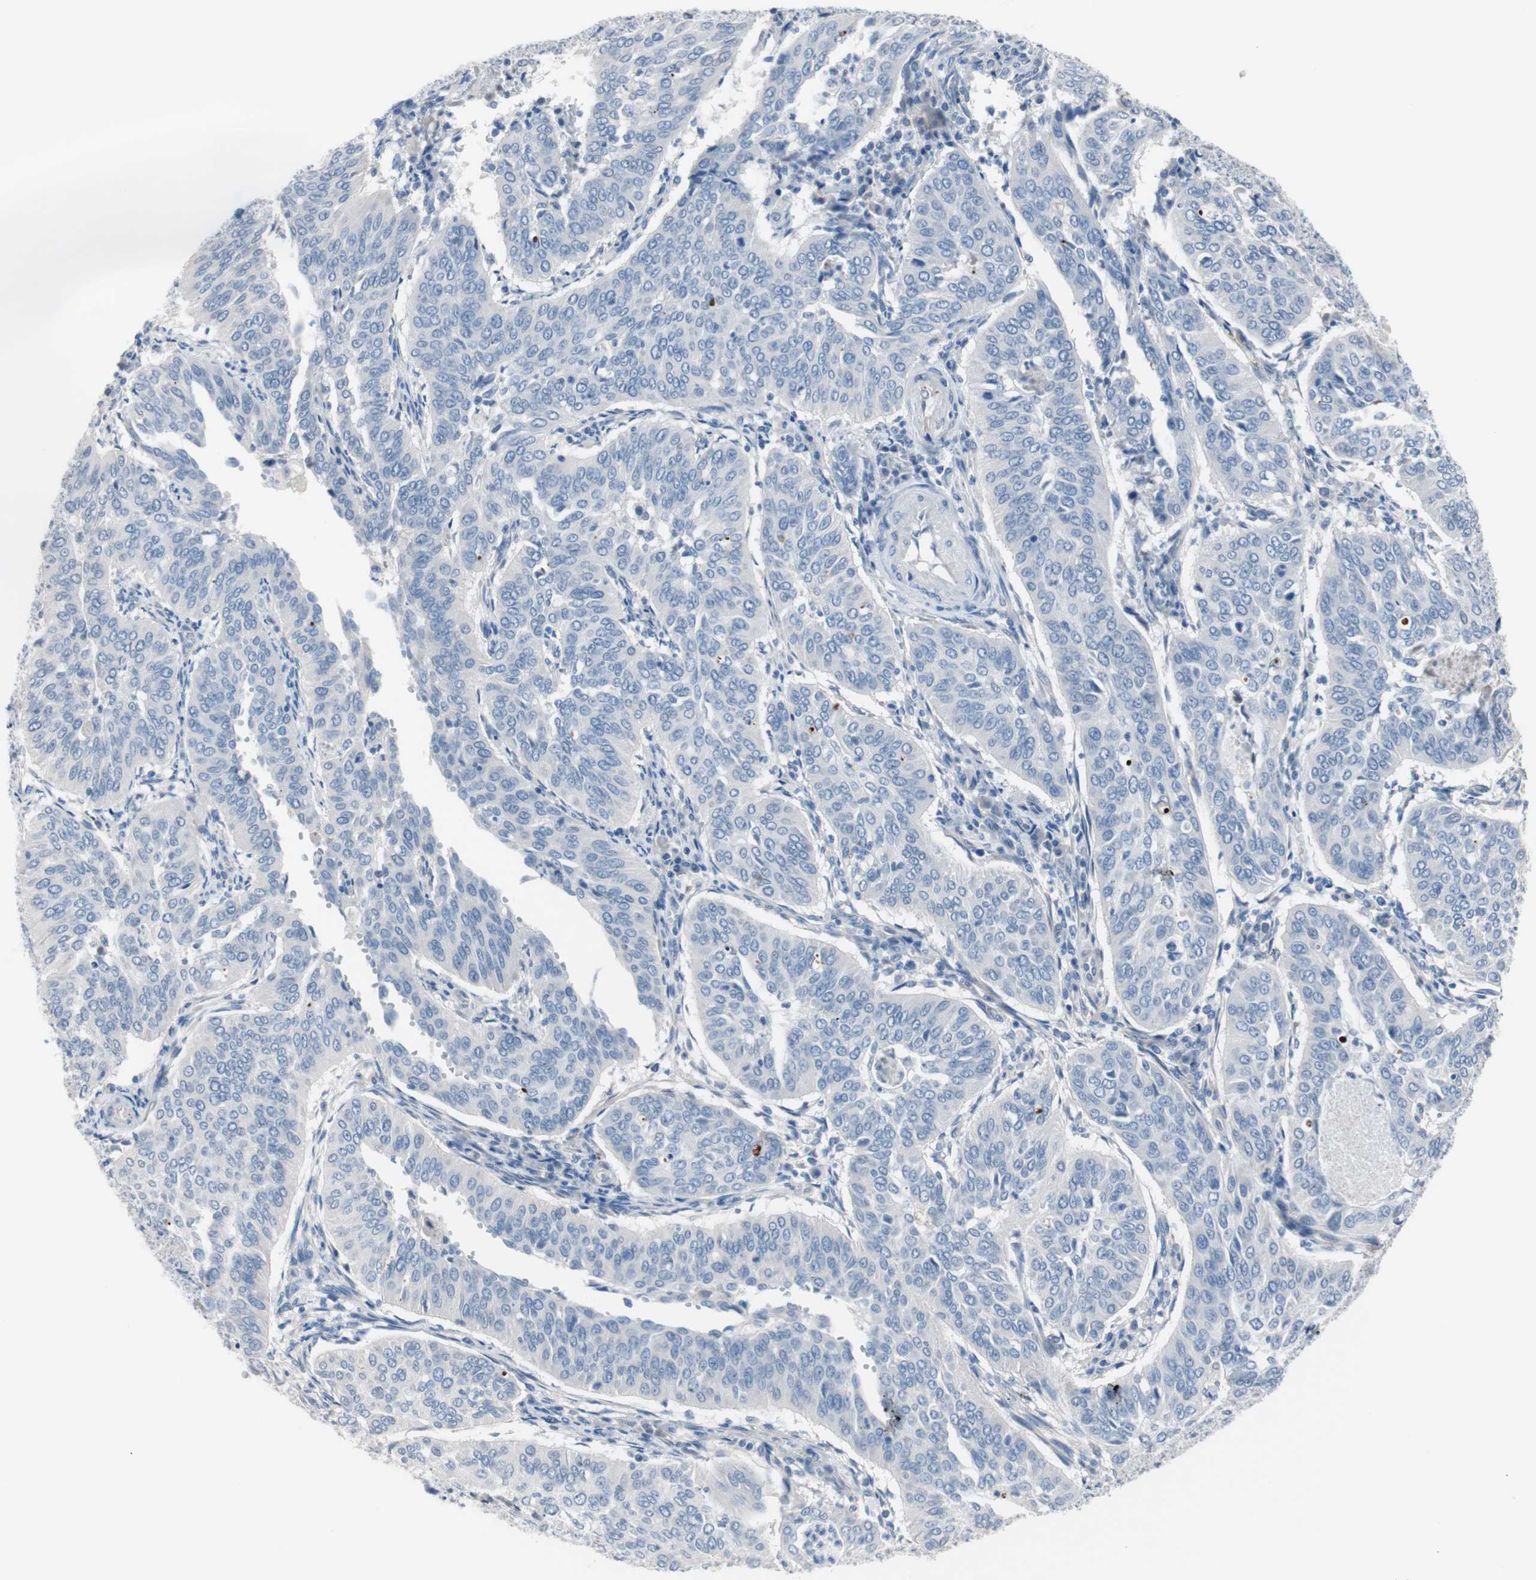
{"staining": {"intensity": "negative", "quantity": "none", "location": "none"}, "tissue": "cervical cancer", "cell_type": "Tumor cells", "image_type": "cancer", "snomed": [{"axis": "morphology", "description": "Normal tissue, NOS"}, {"axis": "morphology", "description": "Squamous cell carcinoma, NOS"}, {"axis": "topography", "description": "Cervix"}], "caption": "This image is of cervical squamous cell carcinoma stained with IHC to label a protein in brown with the nuclei are counter-stained blue. There is no expression in tumor cells.", "gene": "ULBP1", "patient": {"sex": "female", "age": 39}}